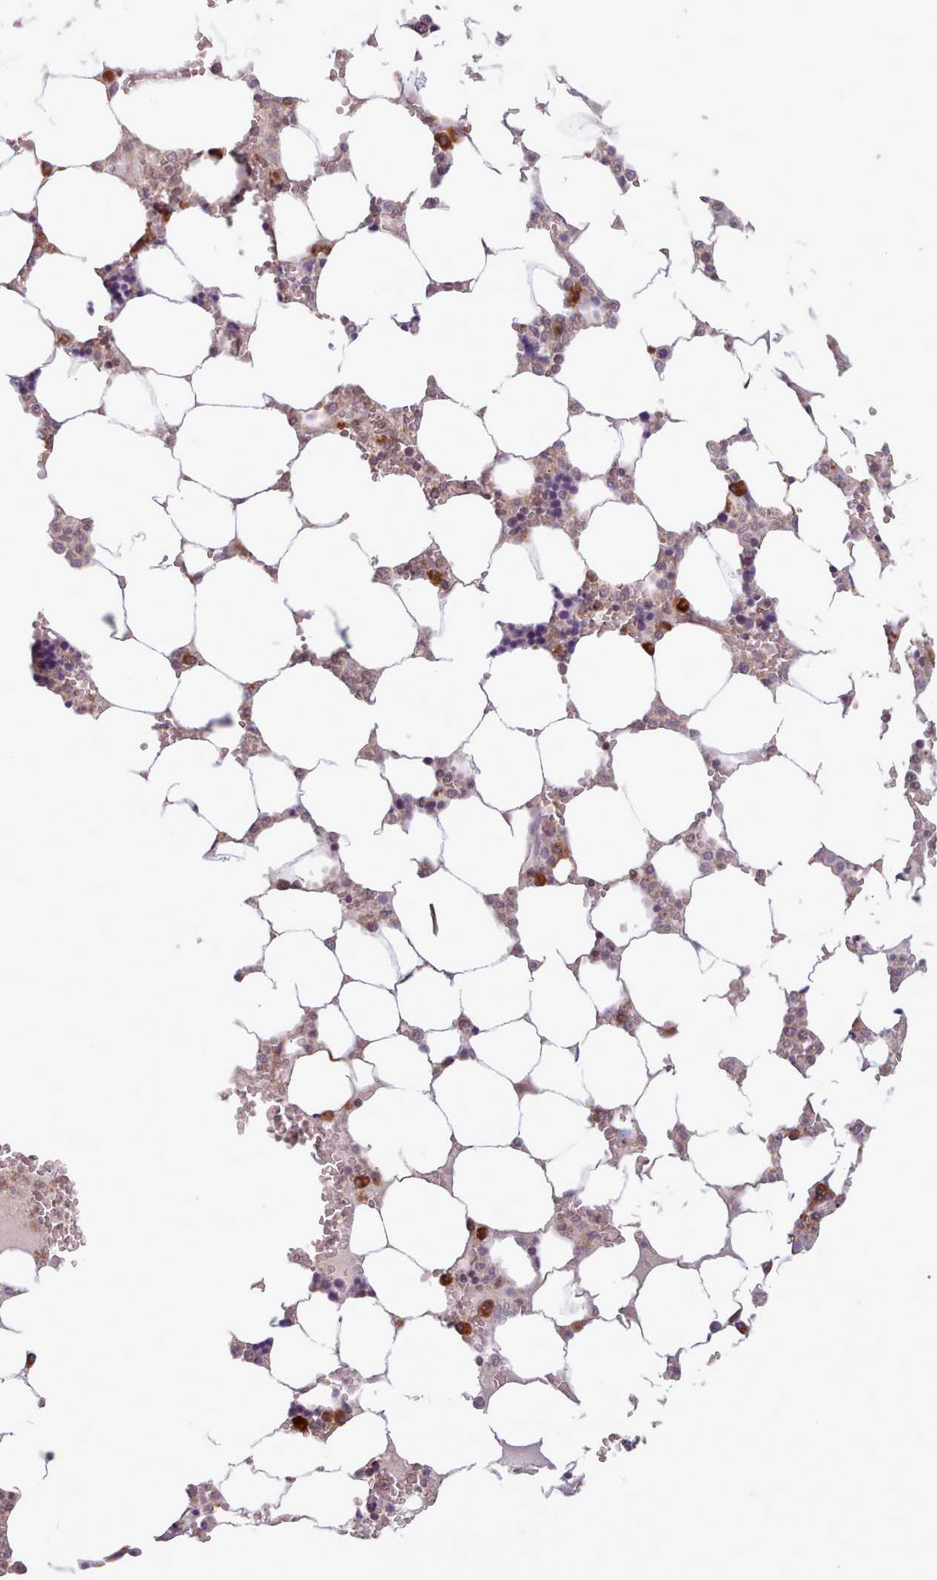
{"staining": {"intensity": "strong", "quantity": "25%-75%", "location": "cytoplasmic/membranous"}, "tissue": "bone marrow", "cell_type": "Hematopoietic cells", "image_type": "normal", "snomed": [{"axis": "morphology", "description": "Normal tissue, NOS"}, {"axis": "topography", "description": "Bone marrow"}], "caption": "Bone marrow stained with a brown dye demonstrates strong cytoplasmic/membranous positive expression in approximately 25%-75% of hematopoietic cells.", "gene": "CRYBG1", "patient": {"sex": "male", "age": 64}}